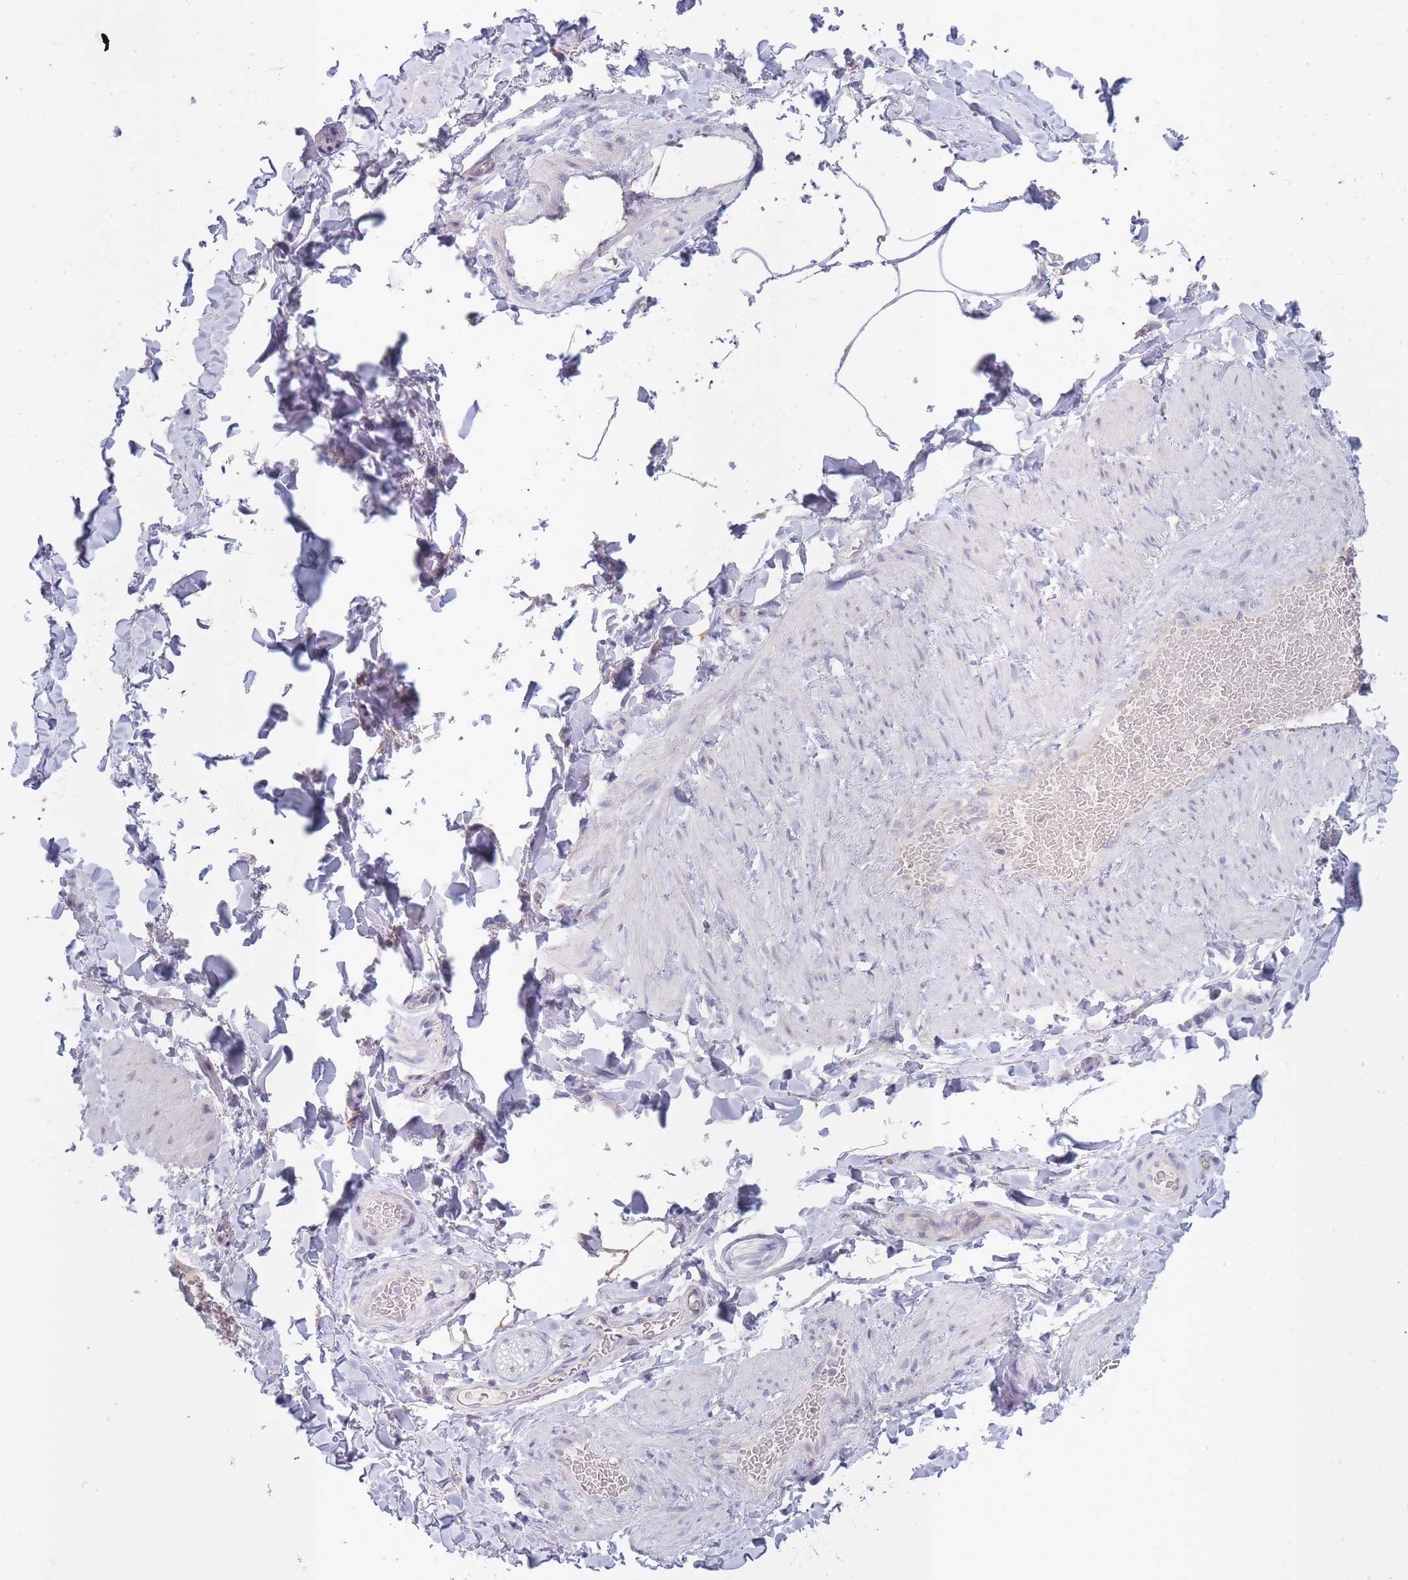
{"staining": {"intensity": "negative", "quantity": "none", "location": "none"}, "tissue": "adipose tissue", "cell_type": "Adipocytes", "image_type": "normal", "snomed": [{"axis": "morphology", "description": "Normal tissue, NOS"}, {"axis": "topography", "description": "Soft tissue"}, {"axis": "topography", "description": "Vascular tissue"}], "caption": "Immunohistochemistry (IHC) histopathology image of benign adipose tissue stained for a protein (brown), which shows no staining in adipocytes. The staining was performed using DAB (3,3'-diaminobenzidine) to visualize the protein expression in brown, while the nuclei were stained in blue with hematoxylin (Magnification: 20x).", "gene": "OR5L1", "patient": {"sex": "male", "age": 54}}